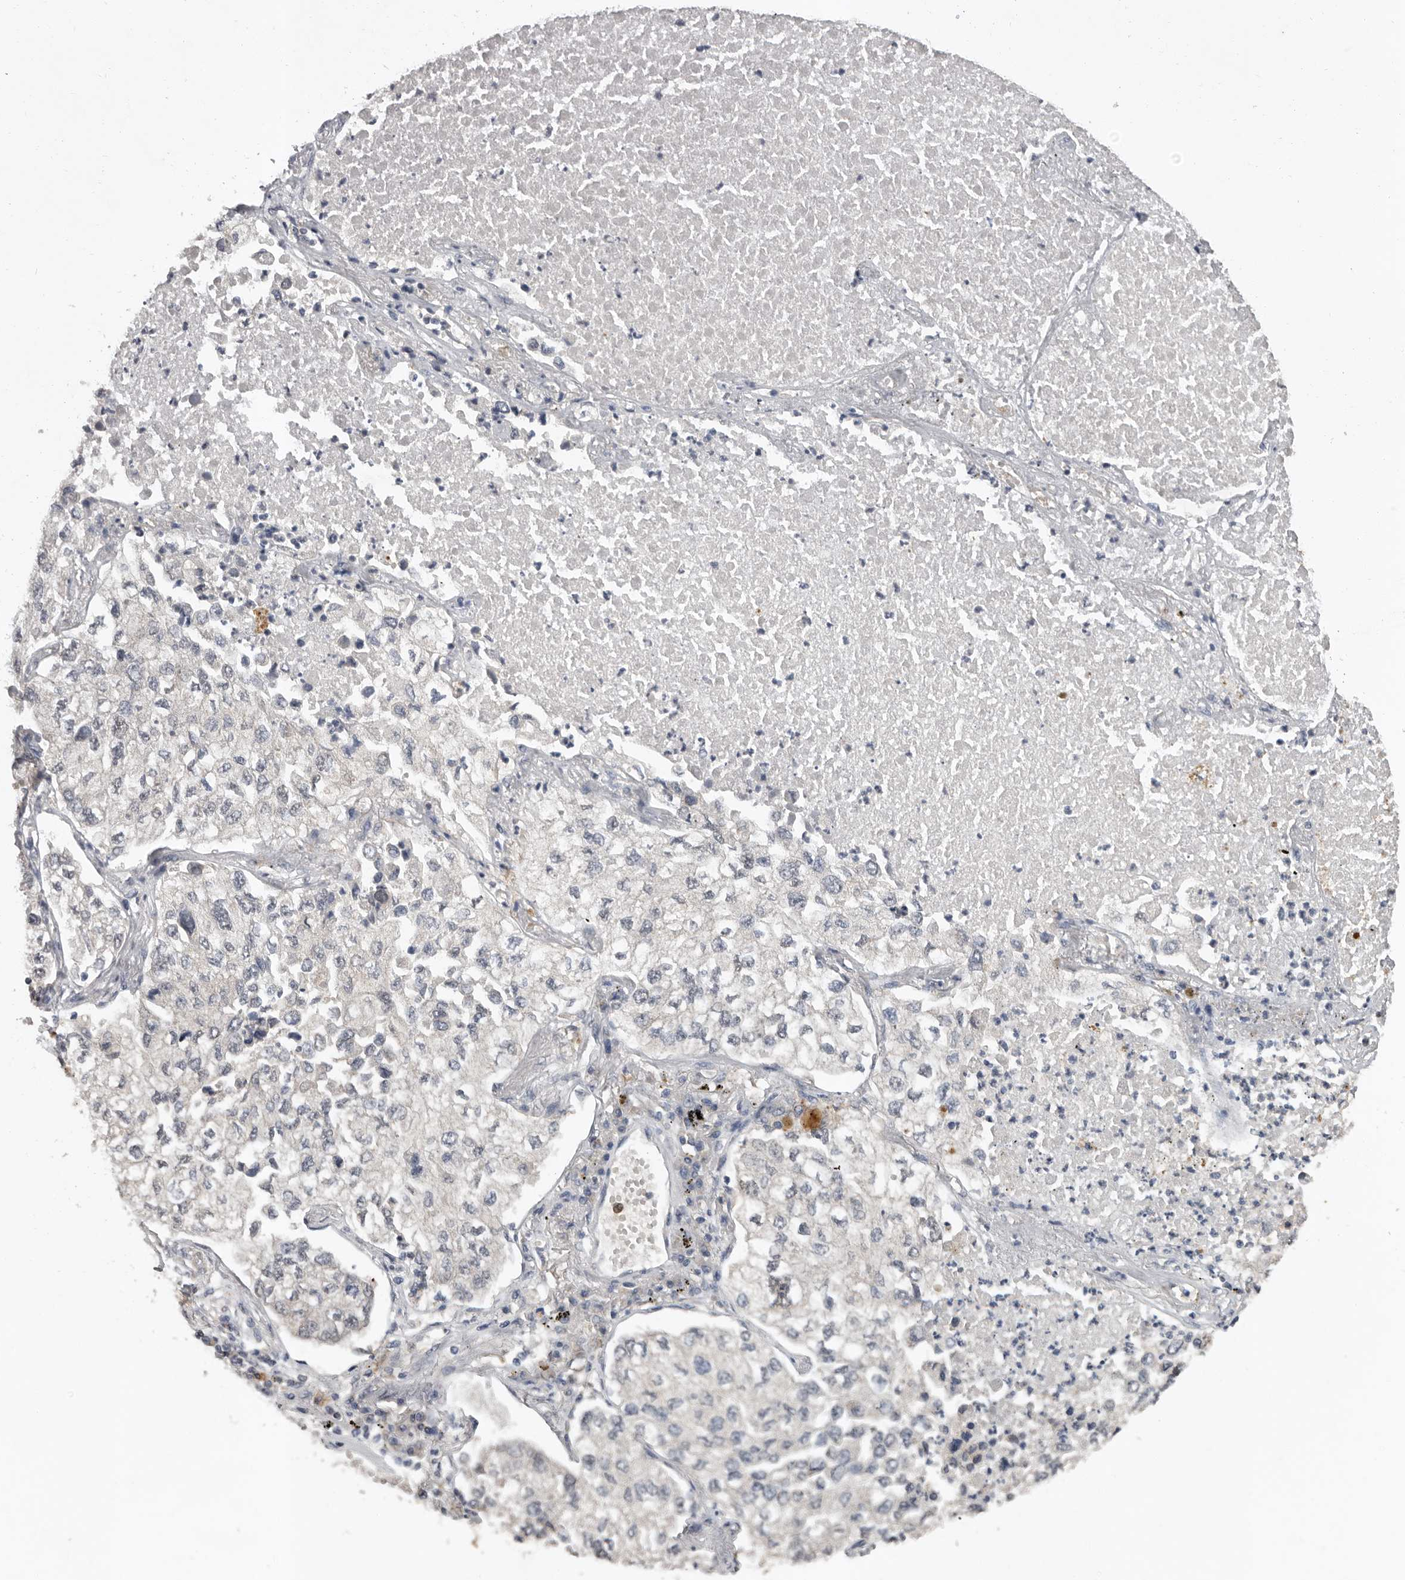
{"staining": {"intensity": "negative", "quantity": "none", "location": "none"}, "tissue": "lung cancer", "cell_type": "Tumor cells", "image_type": "cancer", "snomed": [{"axis": "morphology", "description": "Adenocarcinoma, NOS"}, {"axis": "topography", "description": "Lung"}], "caption": "Adenocarcinoma (lung) was stained to show a protein in brown. There is no significant positivity in tumor cells.", "gene": "MTF1", "patient": {"sex": "male", "age": 63}}